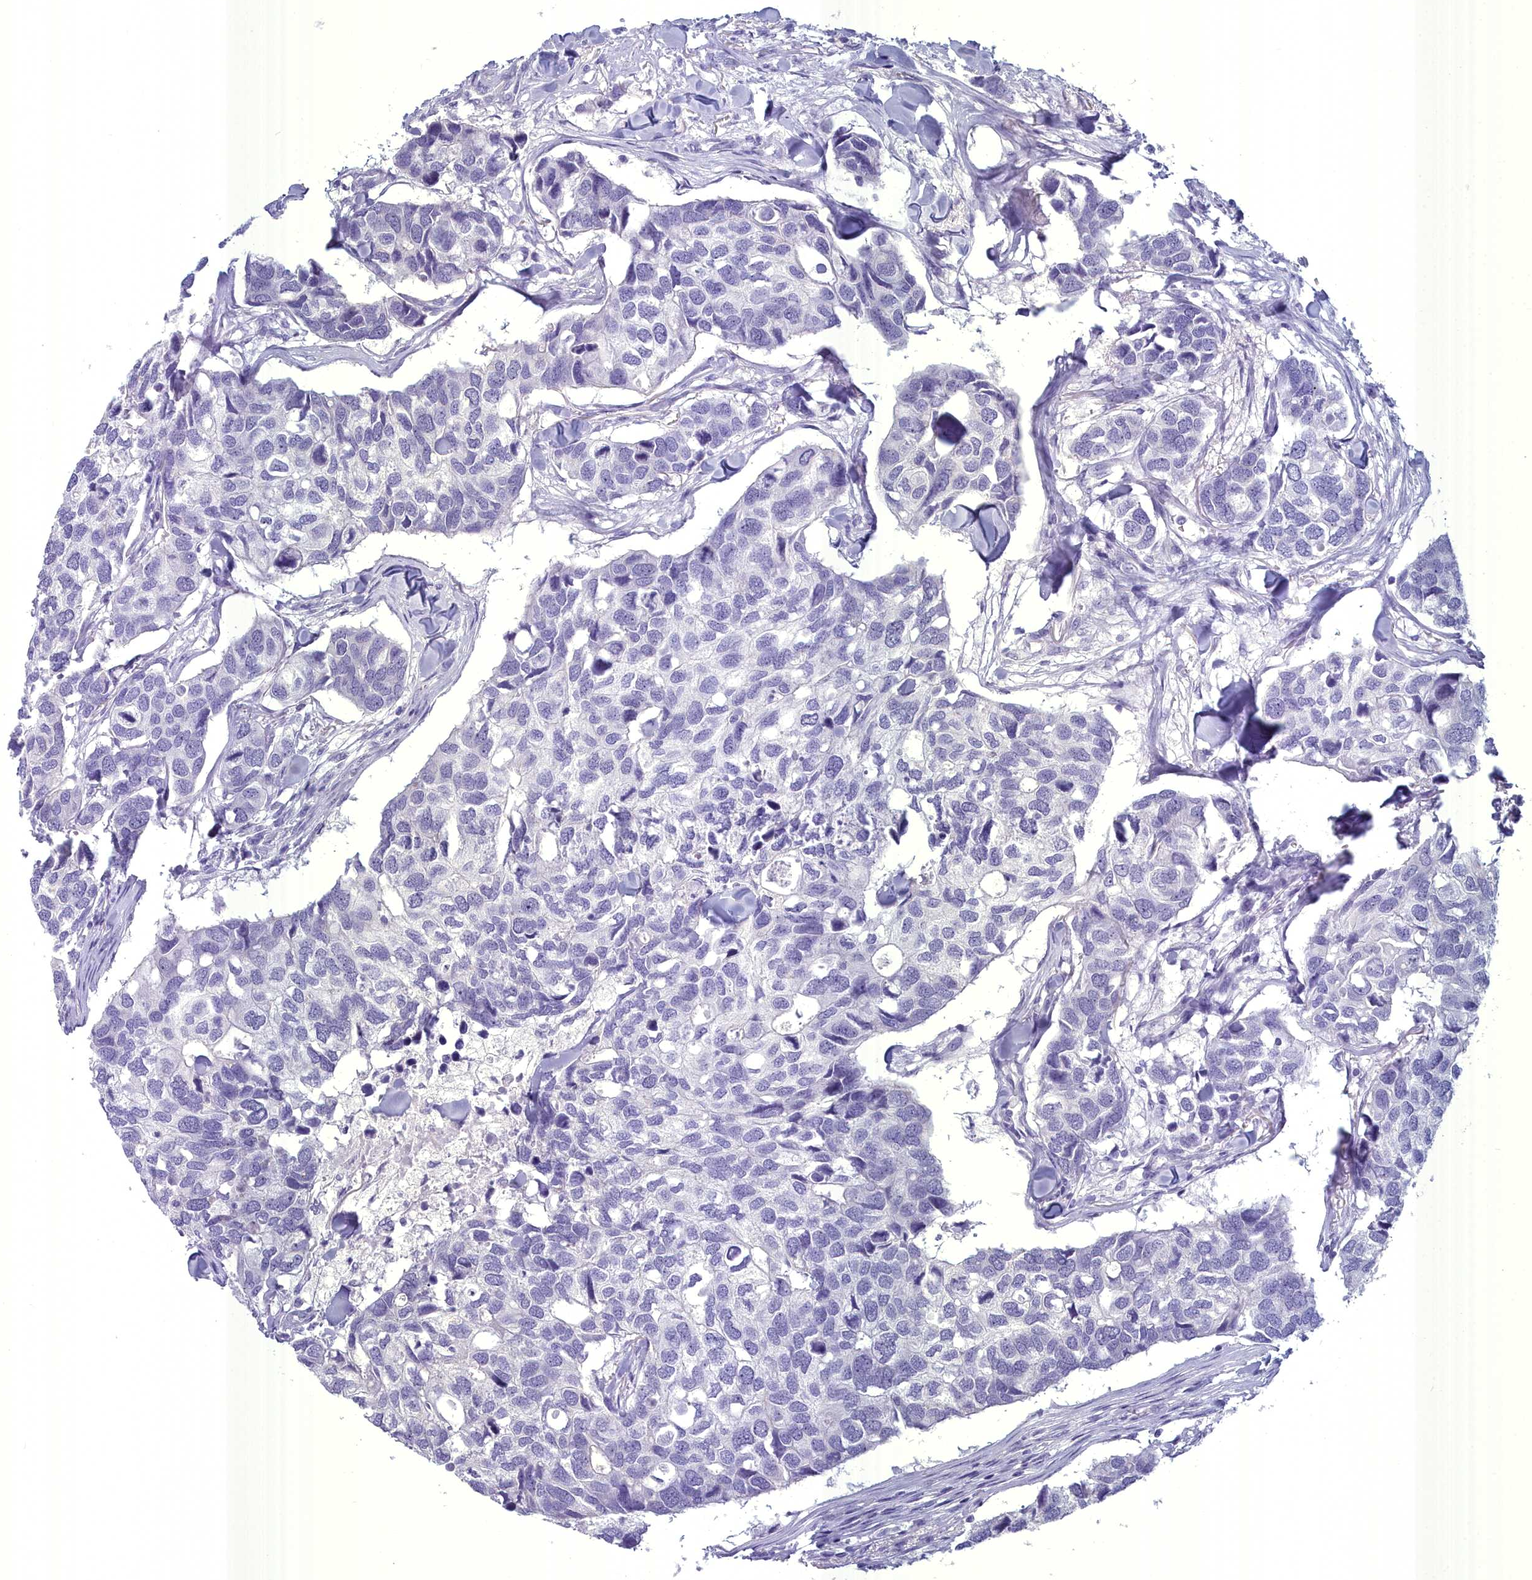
{"staining": {"intensity": "negative", "quantity": "none", "location": "none"}, "tissue": "breast cancer", "cell_type": "Tumor cells", "image_type": "cancer", "snomed": [{"axis": "morphology", "description": "Duct carcinoma"}, {"axis": "topography", "description": "Breast"}], "caption": "Micrograph shows no protein staining in tumor cells of breast cancer tissue.", "gene": "MAP6", "patient": {"sex": "female", "age": 83}}